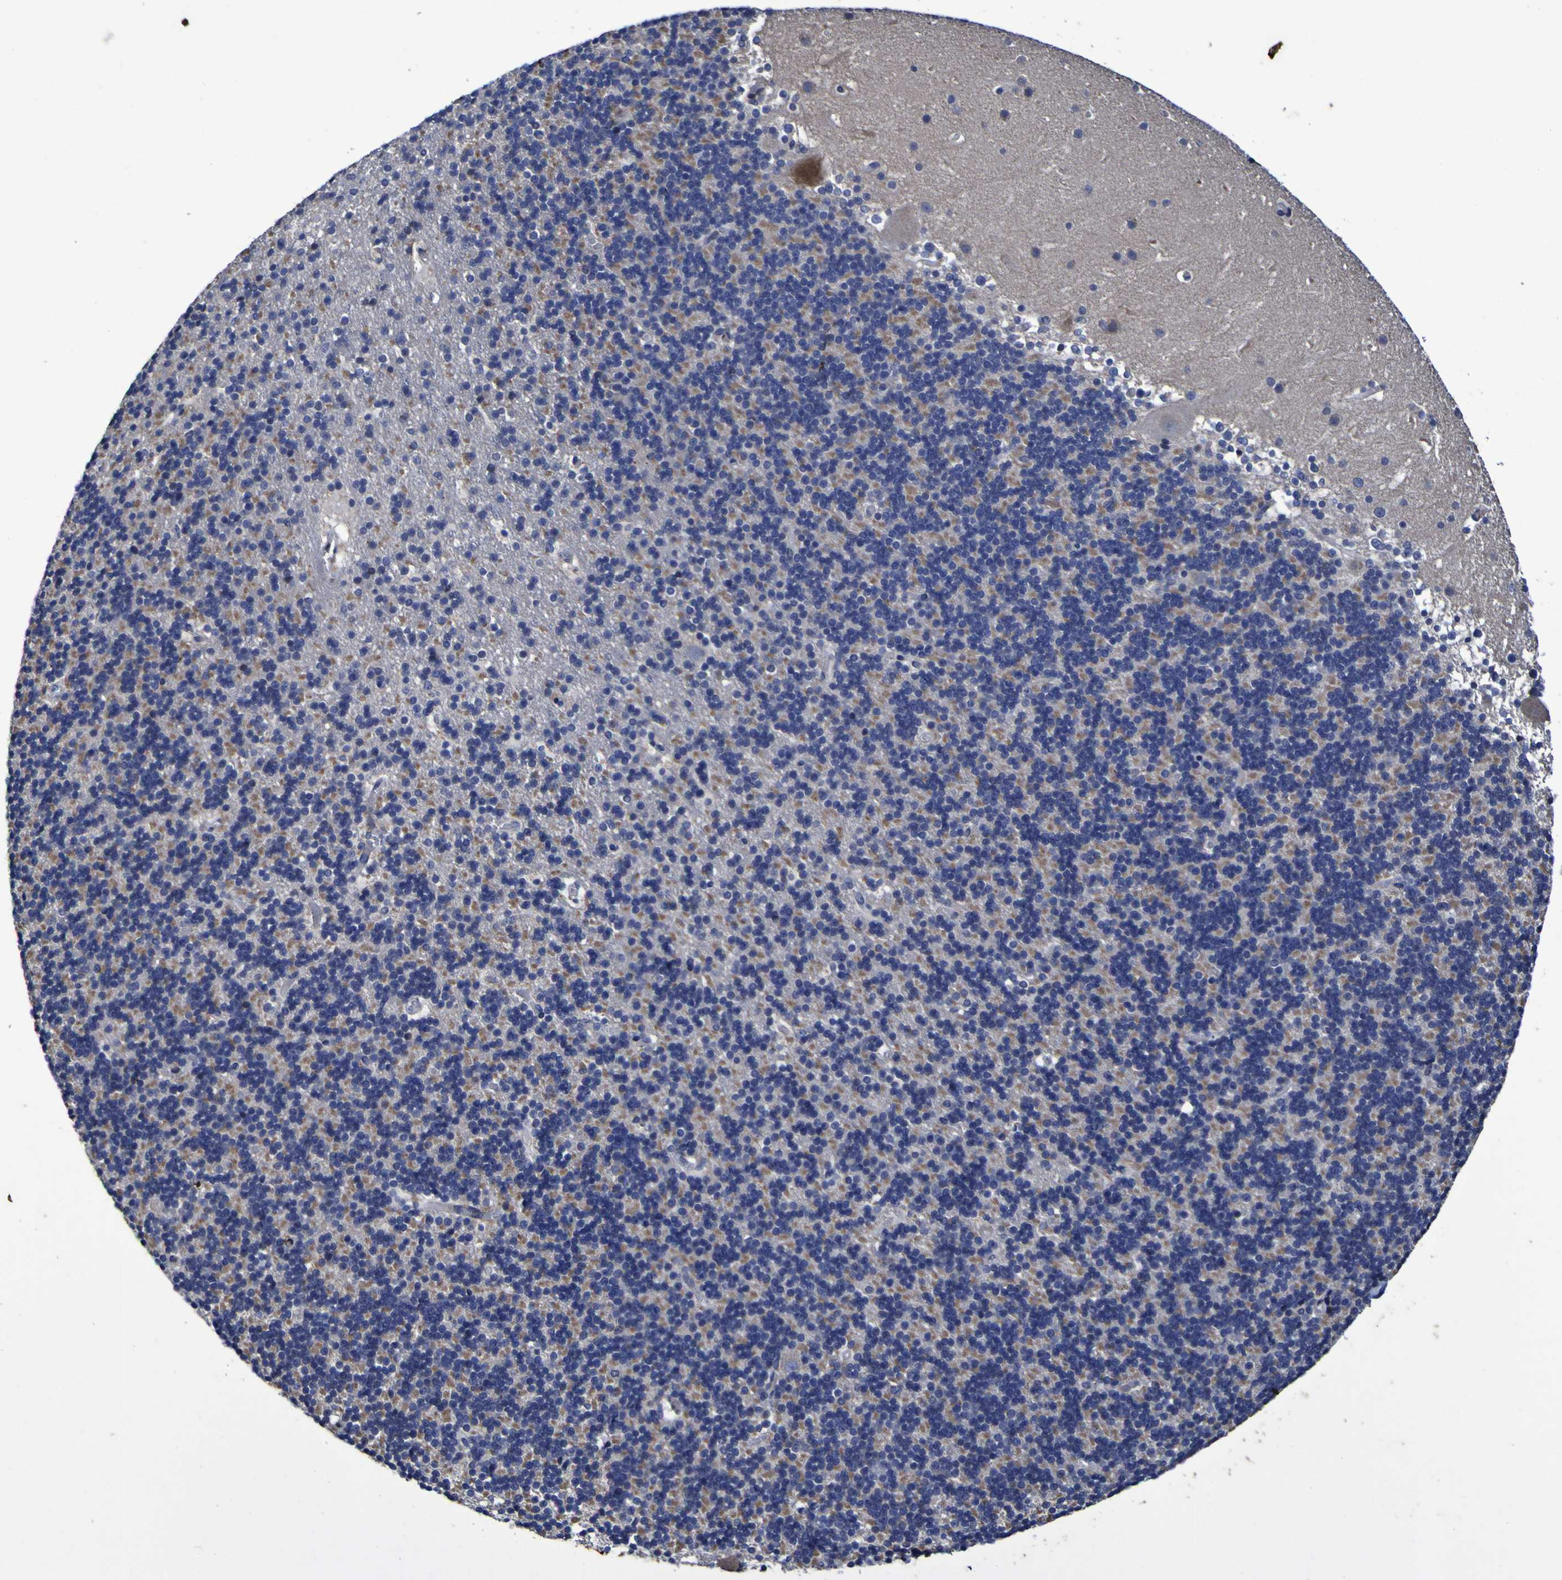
{"staining": {"intensity": "weak", "quantity": "25%-75%", "location": "cytoplasmic/membranous"}, "tissue": "cerebellum", "cell_type": "Cells in granular layer", "image_type": "normal", "snomed": [{"axis": "morphology", "description": "Normal tissue, NOS"}, {"axis": "topography", "description": "Cerebellum"}], "caption": "This photomicrograph exhibits benign cerebellum stained with immunohistochemistry to label a protein in brown. The cytoplasmic/membranous of cells in granular layer show weak positivity for the protein. Nuclei are counter-stained blue.", "gene": "P3H1", "patient": {"sex": "male", "age": 45}}